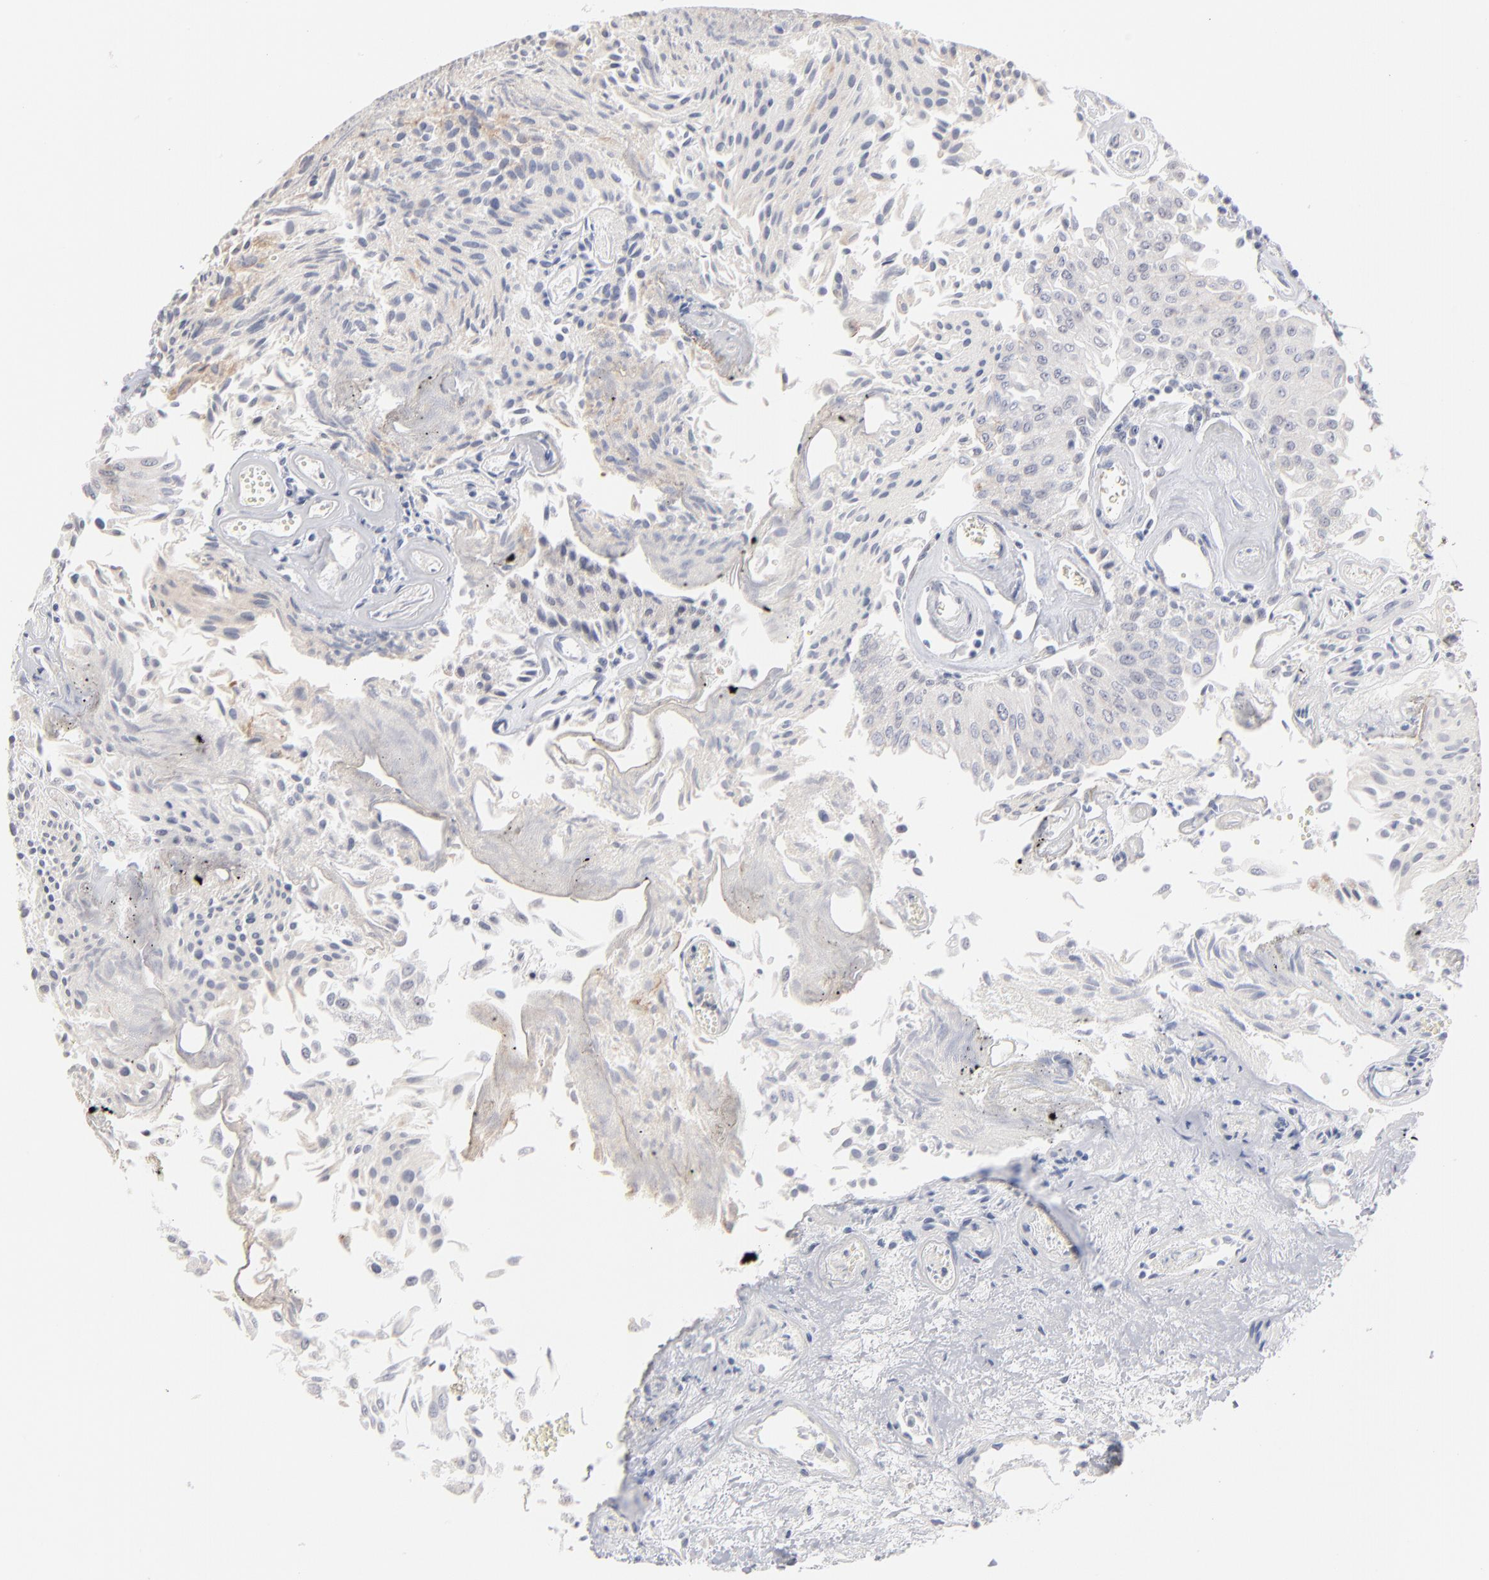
{"staining": {"intensity": "weak", "quantity": "25%-75%", "location": "cytoplasmic/membranous"}, "tissue": "urothelial cancer", "cell_type": "Tumor cells", "image_type": "cancer", "snomed": [{"axis": "morphology", "description": "Urothelial carcinoma, Low grade"}, {"axis": "topography", "description": "Urinary bladder"}], "caption": "DAB immunohistochemical staining of urothelial cancer exhibits weak cytoplasmic/membranous protein staining in approximately 25%-75% of tumor cells.", "gene": "RBM3", "patient": {"sex": "male", "age": 86}}